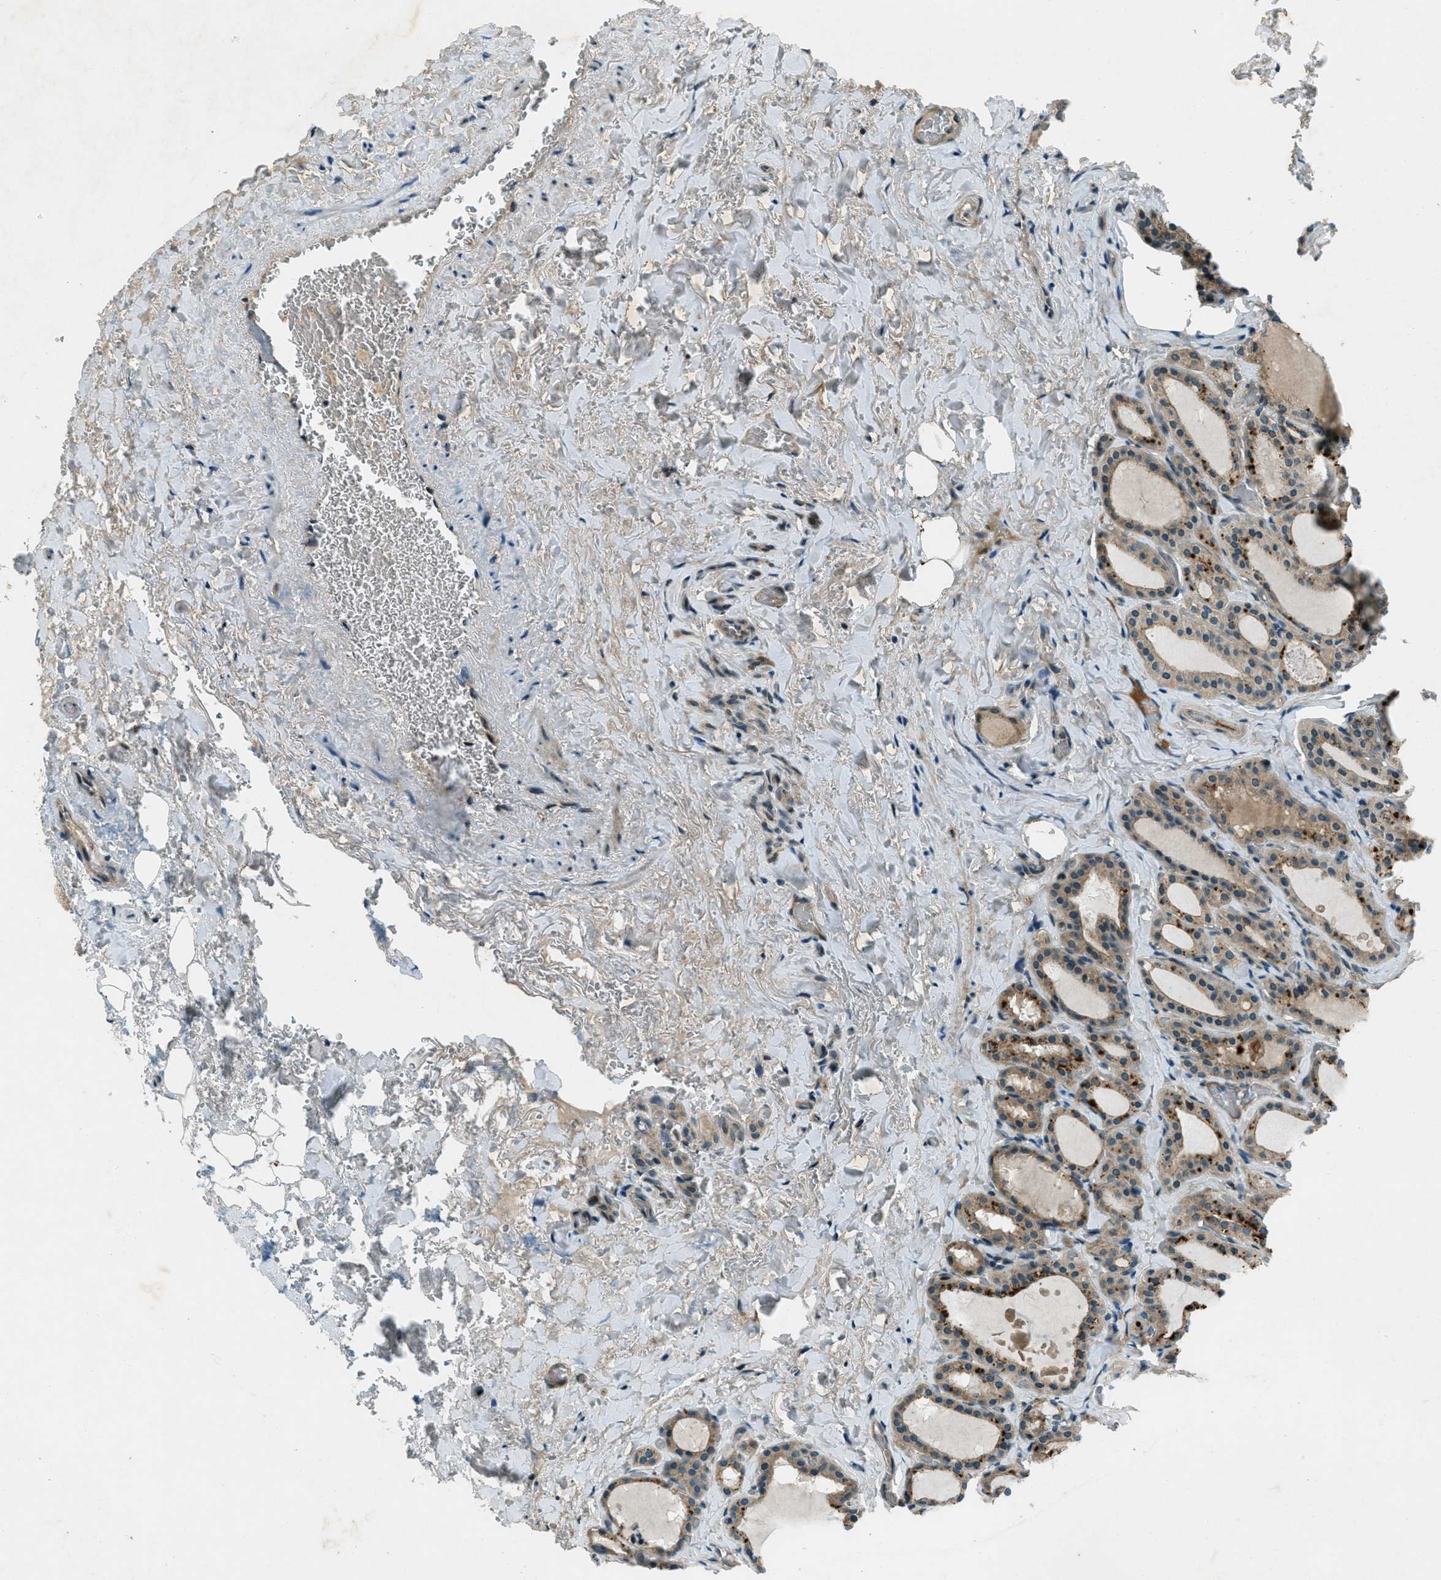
{"staining": {"intensity": "moderate", "quantity": ">75%", "location": "cytoplasmic/membranous"}, "tissue": "parathyroid gland", "cell_type": "Glandular cells", "image_type": "normal", "snomed": [{"axis": "morphology", "description": "Normal tissue, NOS"}, {"axis": "morphology", "description": "Adenoma, NOS"}, {"axis": "topography", "description": "Parathyroid gland"}], "caption": "An immunohistochemistry image of benign tissue is shown. Protein staining in brown highlights moderate cytoplasmic/membranous positivity in parathyroid gland within glandular cells. (Stains: DAB (3,3'-diaminobenzidine) in brown, nuclei in blue, Microscopy: brightfield microscopy at high magnification).", "gene": "STK11", "patient": {"sex": "female", "age": 58}}